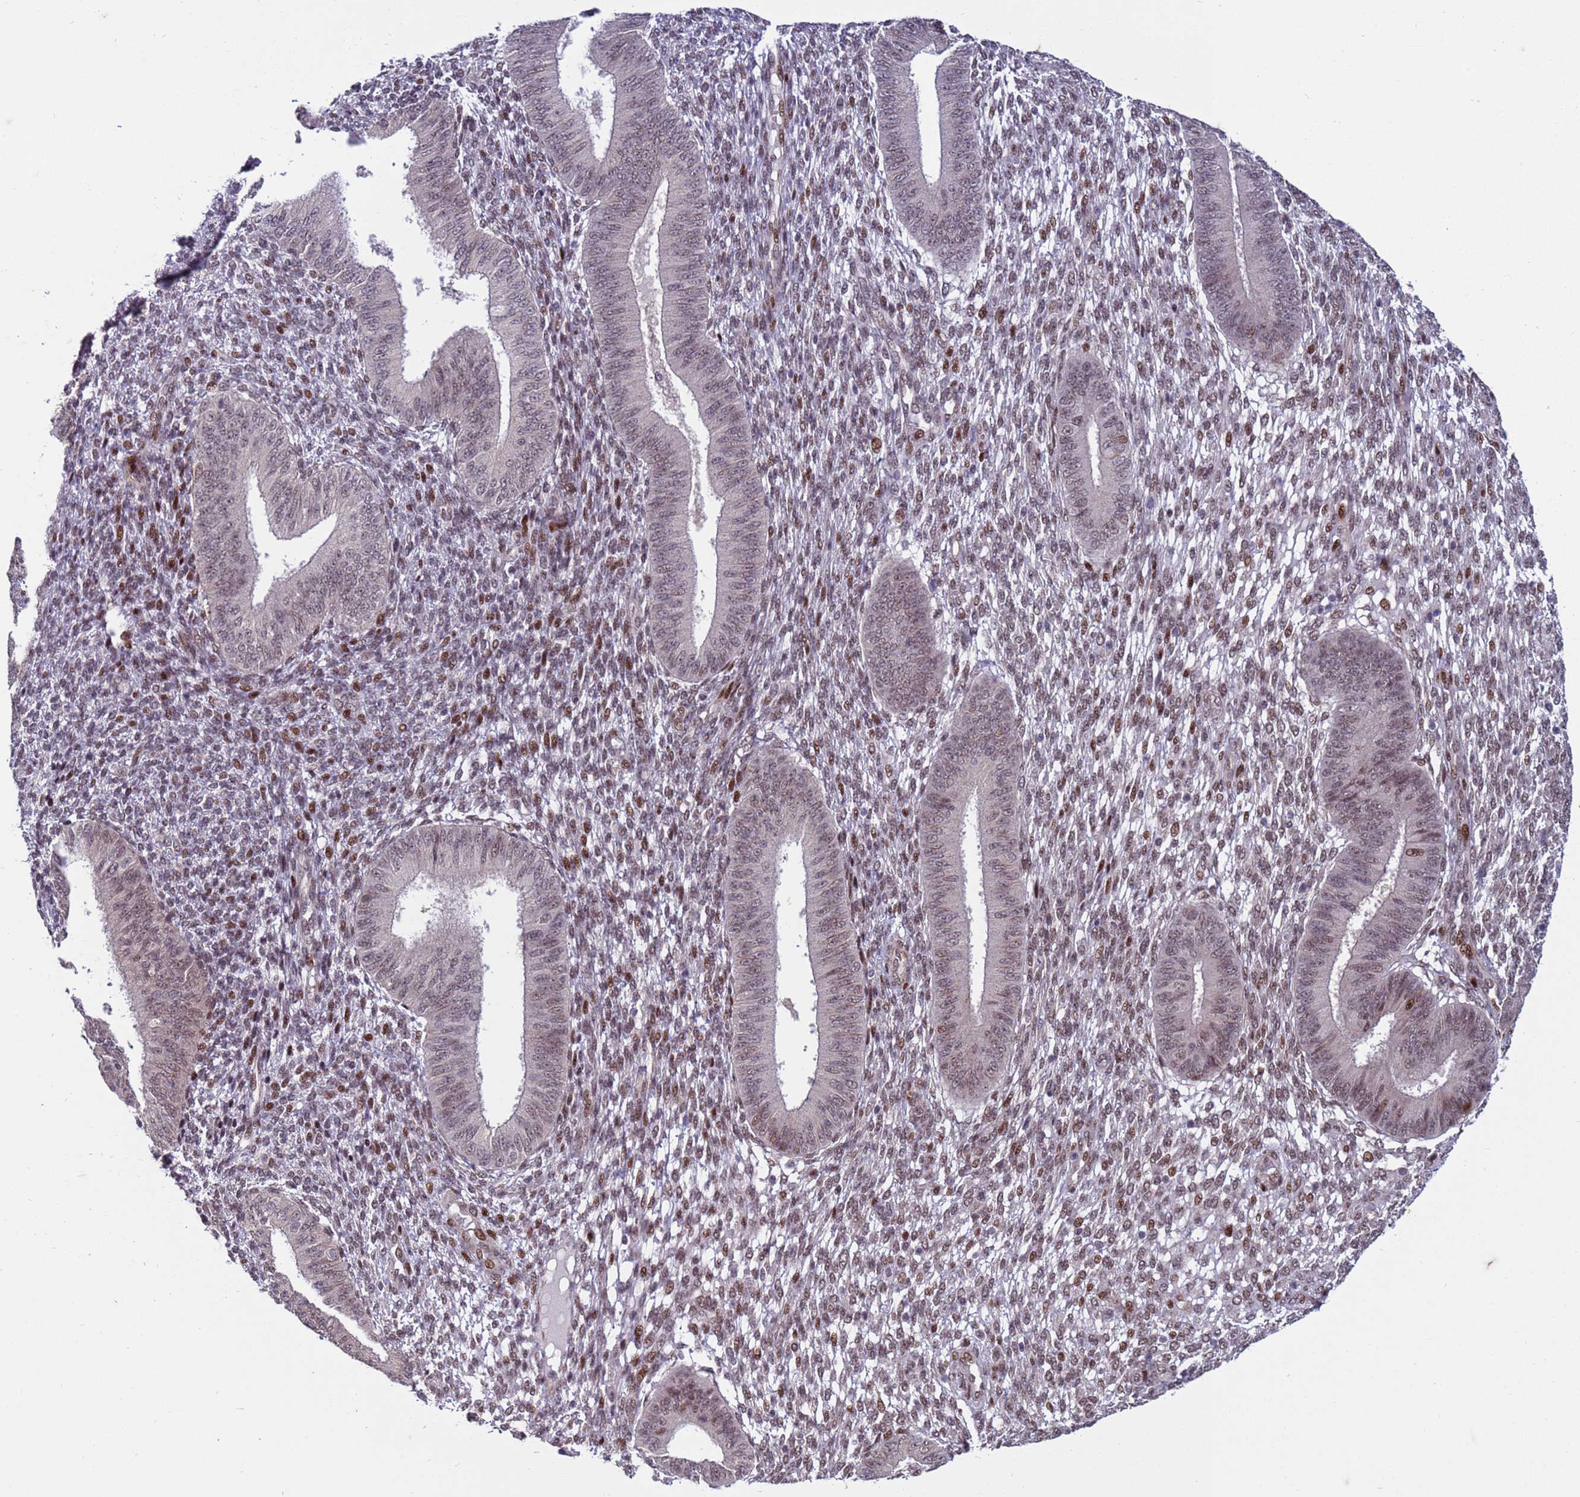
{"staining": {"intensity": "moderate", "quantity": "<25%", "location": "nuclear"}, "tissue": "endometrium", "cell_type": "Cells in endometrial stroma", "image_type": "normal", "snomed": [{"axis": "morphology", "description": "Normal tissue, NOS"}, {"axis": "topography", "description": "Endometrium"}], "caption": "Immunohistochemical staining of unremarkable endometrium reveals low levels of moderate nuclear expression in about <25% of cells in endometrial stroma.", "gene": "SHC3", "patient": {"sex": "female", "age": 49}}